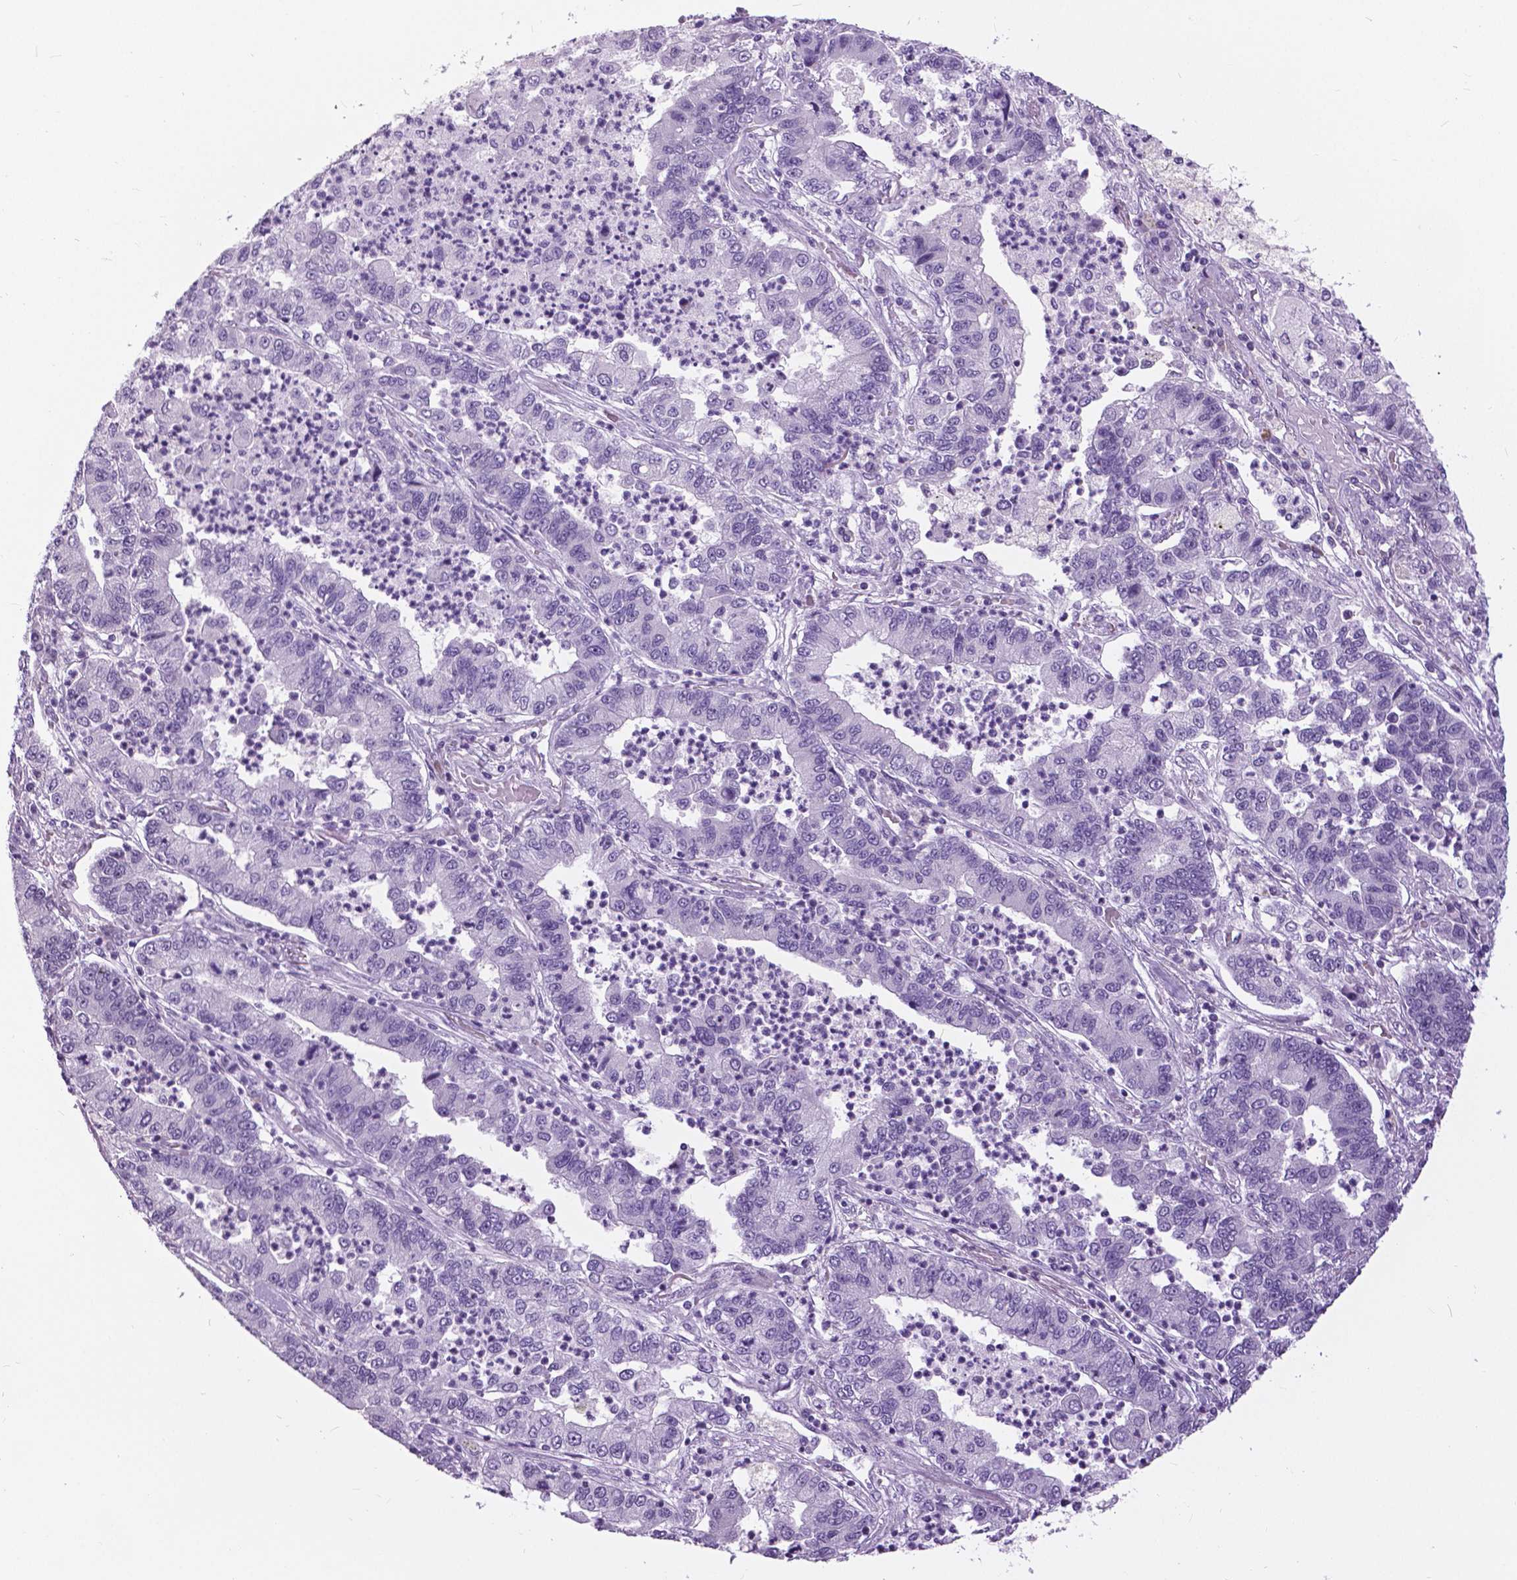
{"staining": {"intensity": "negative", "quantity": "none", "location": "none"}, "tissue": "lung cancer", "cell_type": "Tumor cells", "image_type": "cancer", "snomed": [{"axis": "morphology", "description": "Adenocarcinoma, NOS"}, {"axis": "topography", "description": "Lung"}], "caption": "Immunohistochemical staining of human lung cancer shows no significant positivity in tumor cells.", "gene": "MYOM1", "patient": {"sex": "female", "age": 57}}